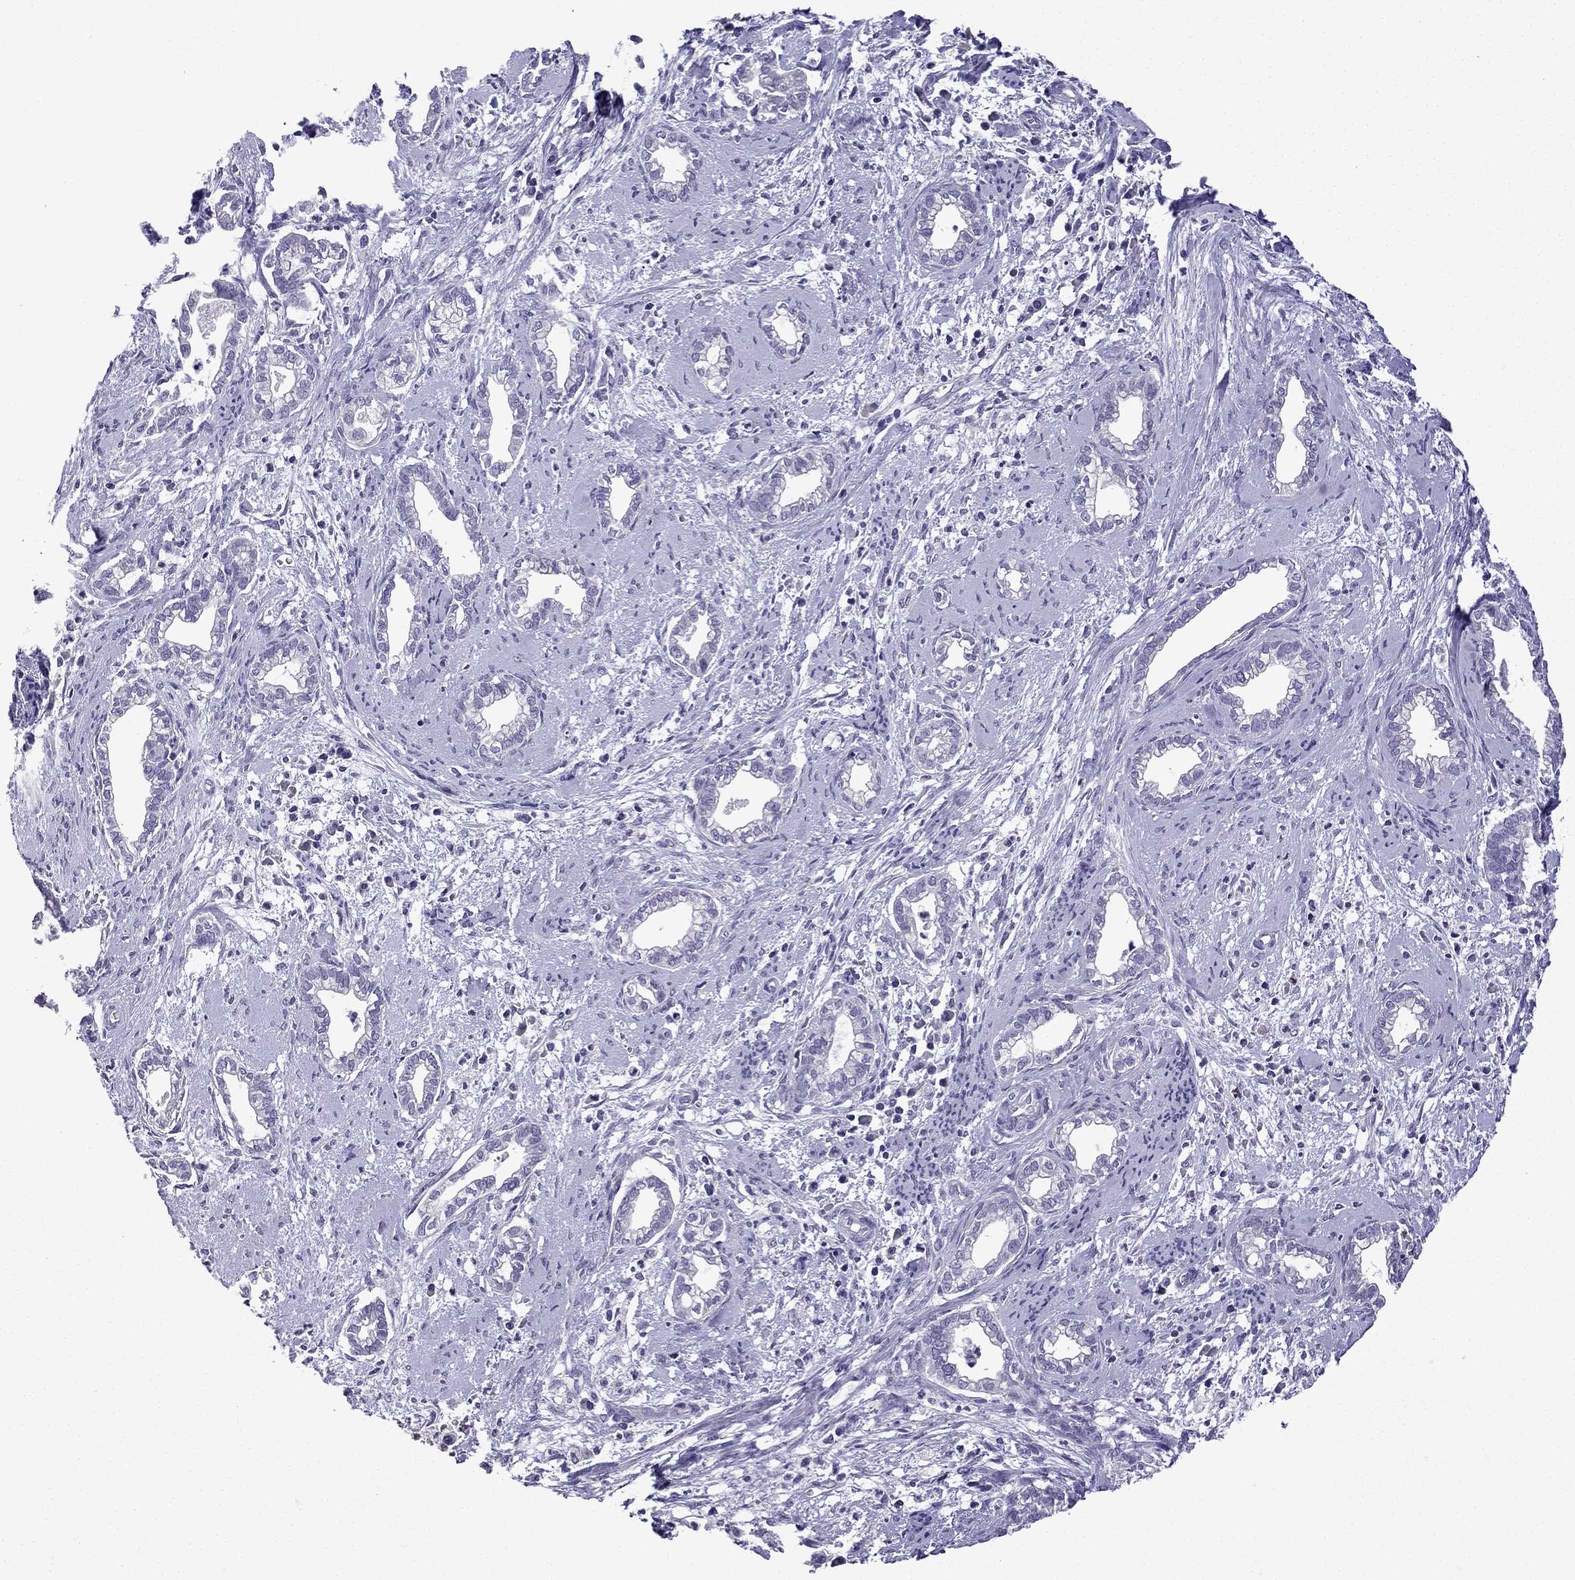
{"staining": {"intensity": "negative", "quantity": "none", "location": "none"}, "tissue": "cervical cancer", "cell_type": "Tumor cells", "image_type": "cancer", "snomed": [{"axis": "morphology", "description": "Adenocarcinoma, NOS"}, {"axis": "topography", "description": "Cervix"}], "caption": "DAB (3,3'-diaminobenzidine) immunohistochemical staining of human cervical cancer shows no significant expression in tumor cells. (DAB immunohistochemistry (IHC) visualized using brightfield microscopy, high magnification).", "gene": "TTN", "patient": {"sex": "female", "age": 62}}